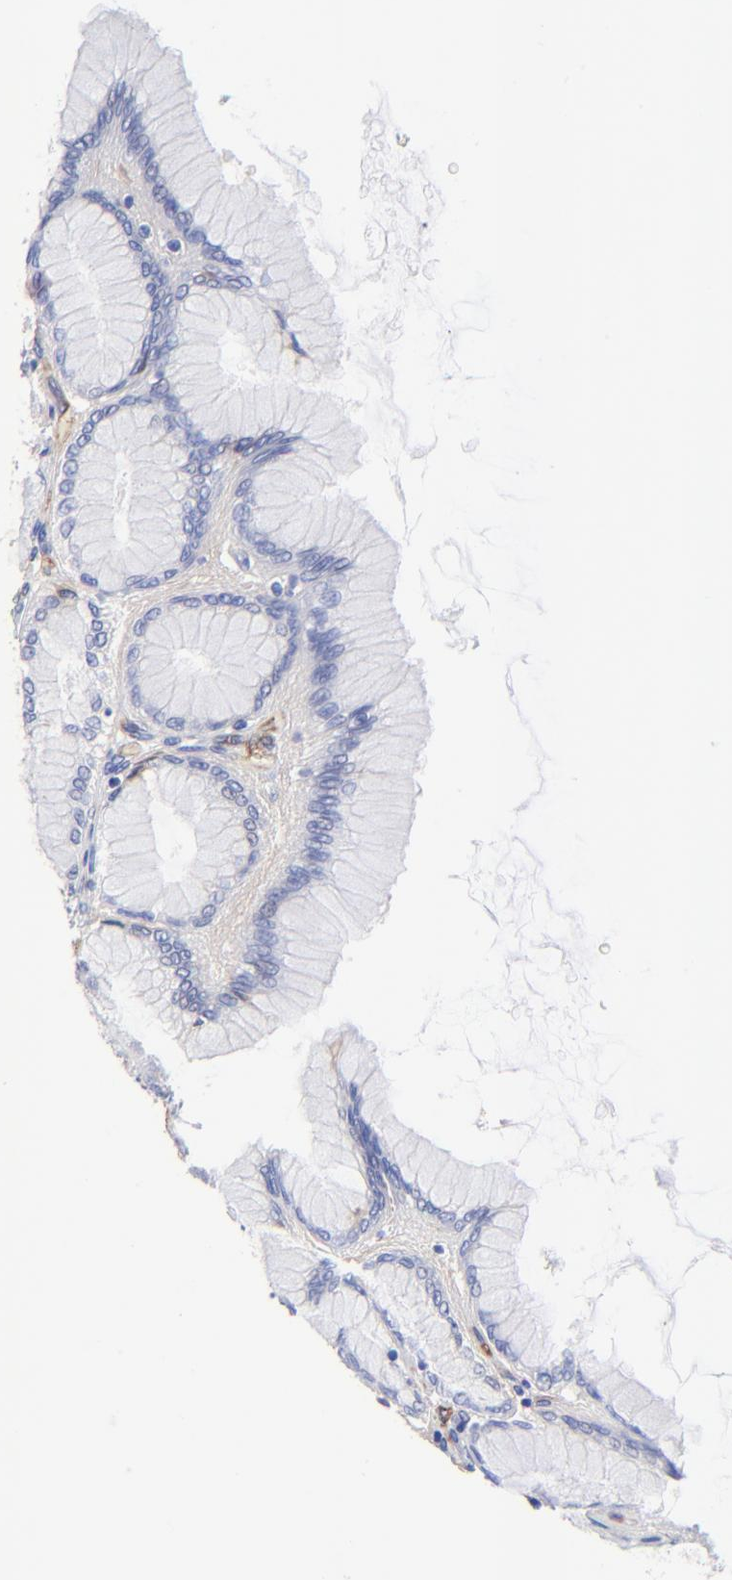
{"staining": {"intensity": "negative", "quantity": "none", "location": "none"}, "tissue": "stomach", "cell_type": "Glandular cells", "image_type": "normal", "snomed": [{"axis": "morphology", "description": "Normal tissue, NOS"}, {"axis": "topography", "description": "Stomach, upper"}], "caption": "Immunohistochemistry micrograph of benign stomach stained for a protein (brown), which exhibits no expression in glandular cells. (IHC, brightfield microscopy, high magnification).", "gene": "SLC44A2", "patient": {"sex": "female", "age": 56}}